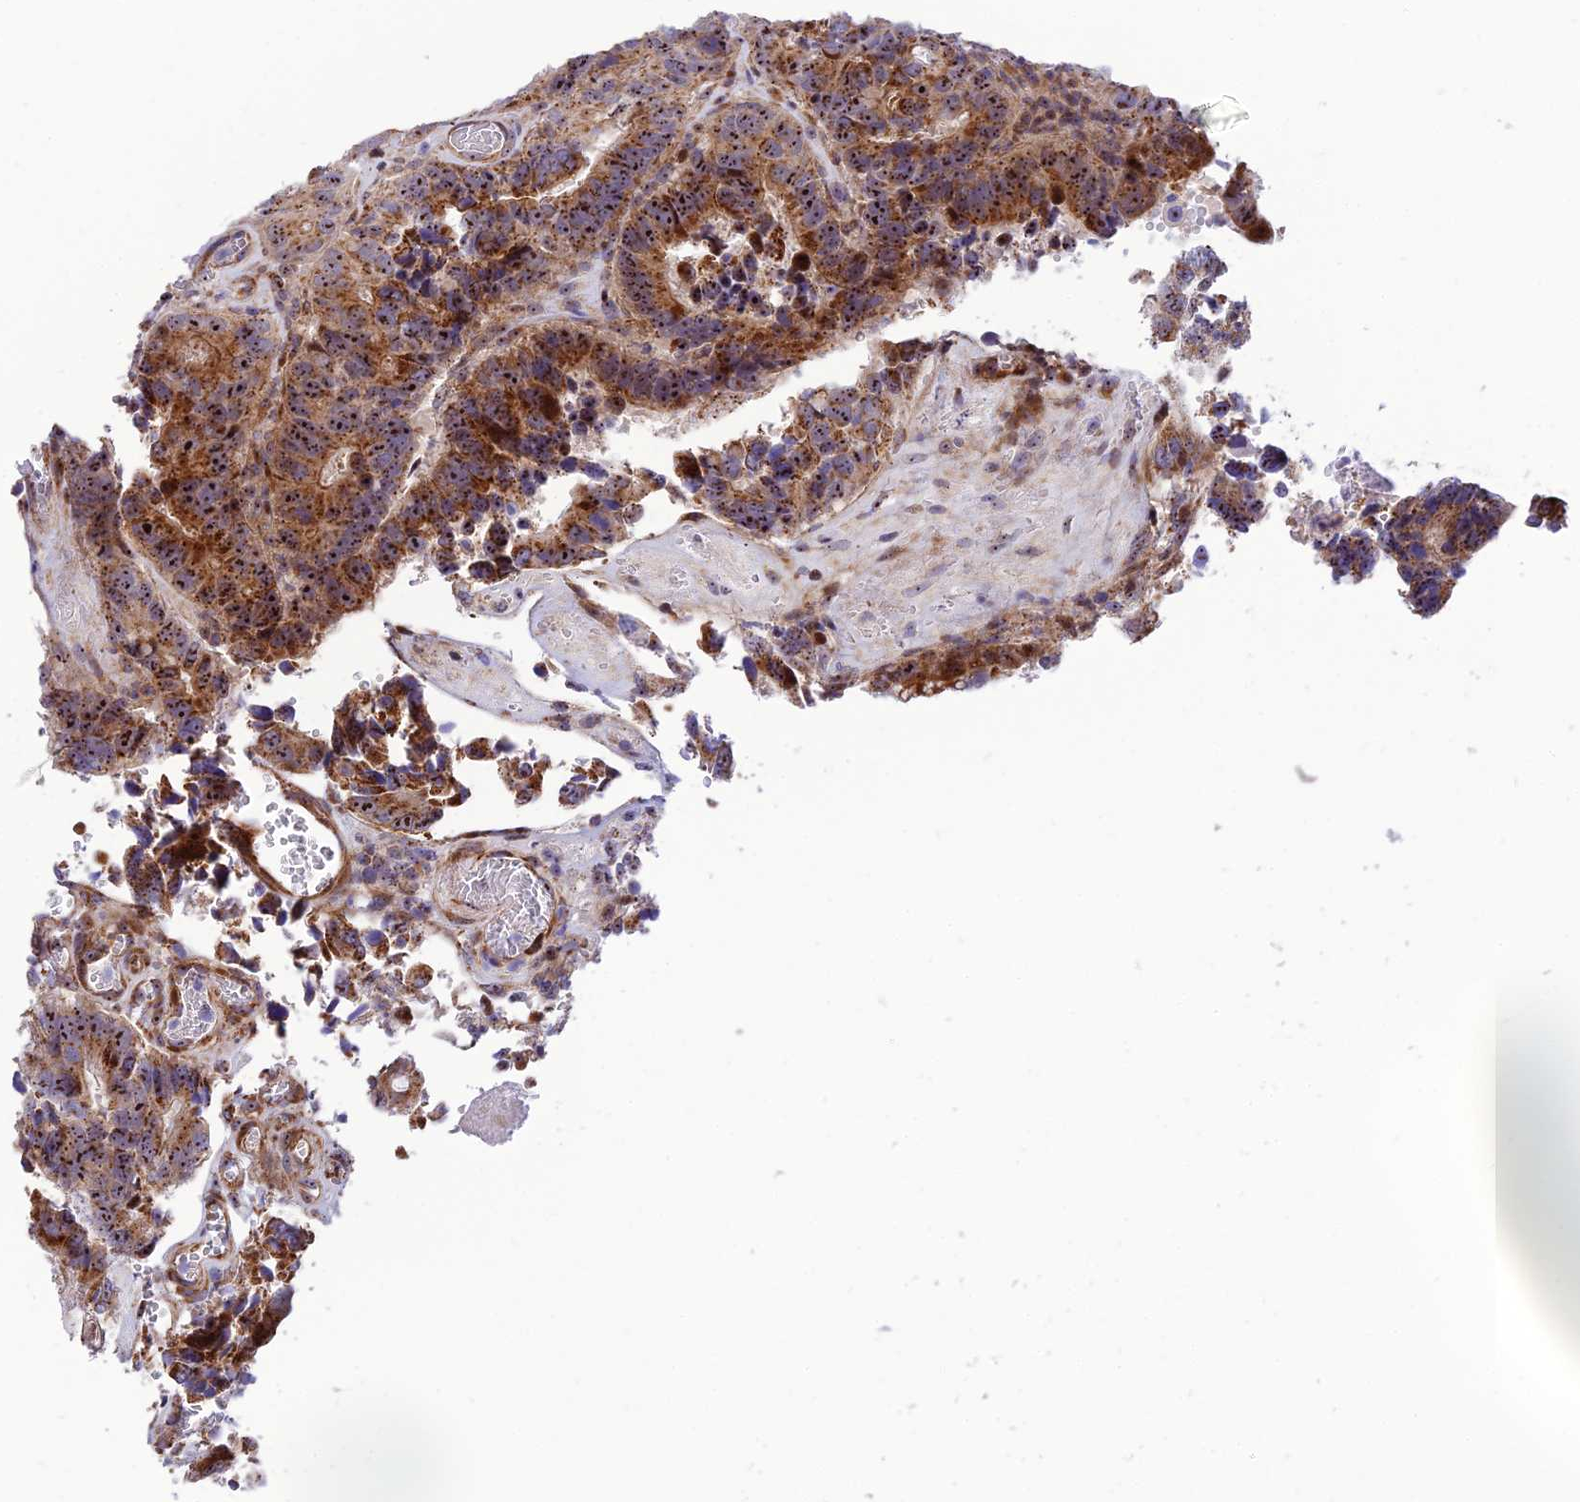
{"staining": {"intensity": "strong", "quantity": "25%-75%", "location": "cytoplasmic/membranous,nuclear"}, "tissue": "colorectal cancer", "cell_type": "Tumor cells", "image_type": "cancer", "snomed": [{"axis": "morphology", "description": "Adenocarcinoma, NOS"}, {"axis": "topography", "description": "Colon"}], "caption": "The histopathology image demonstrates a brown stain indicating the presence of a protein in the cytoplasmic/membranous and nuclear of tumor cells in adenocarcinoma (colorectal). (brown staining indicates protein expression, while blue staining denotes nuclei).", "gene": "KBTBD7", "patient": {"sex": "male", "age": 84}}